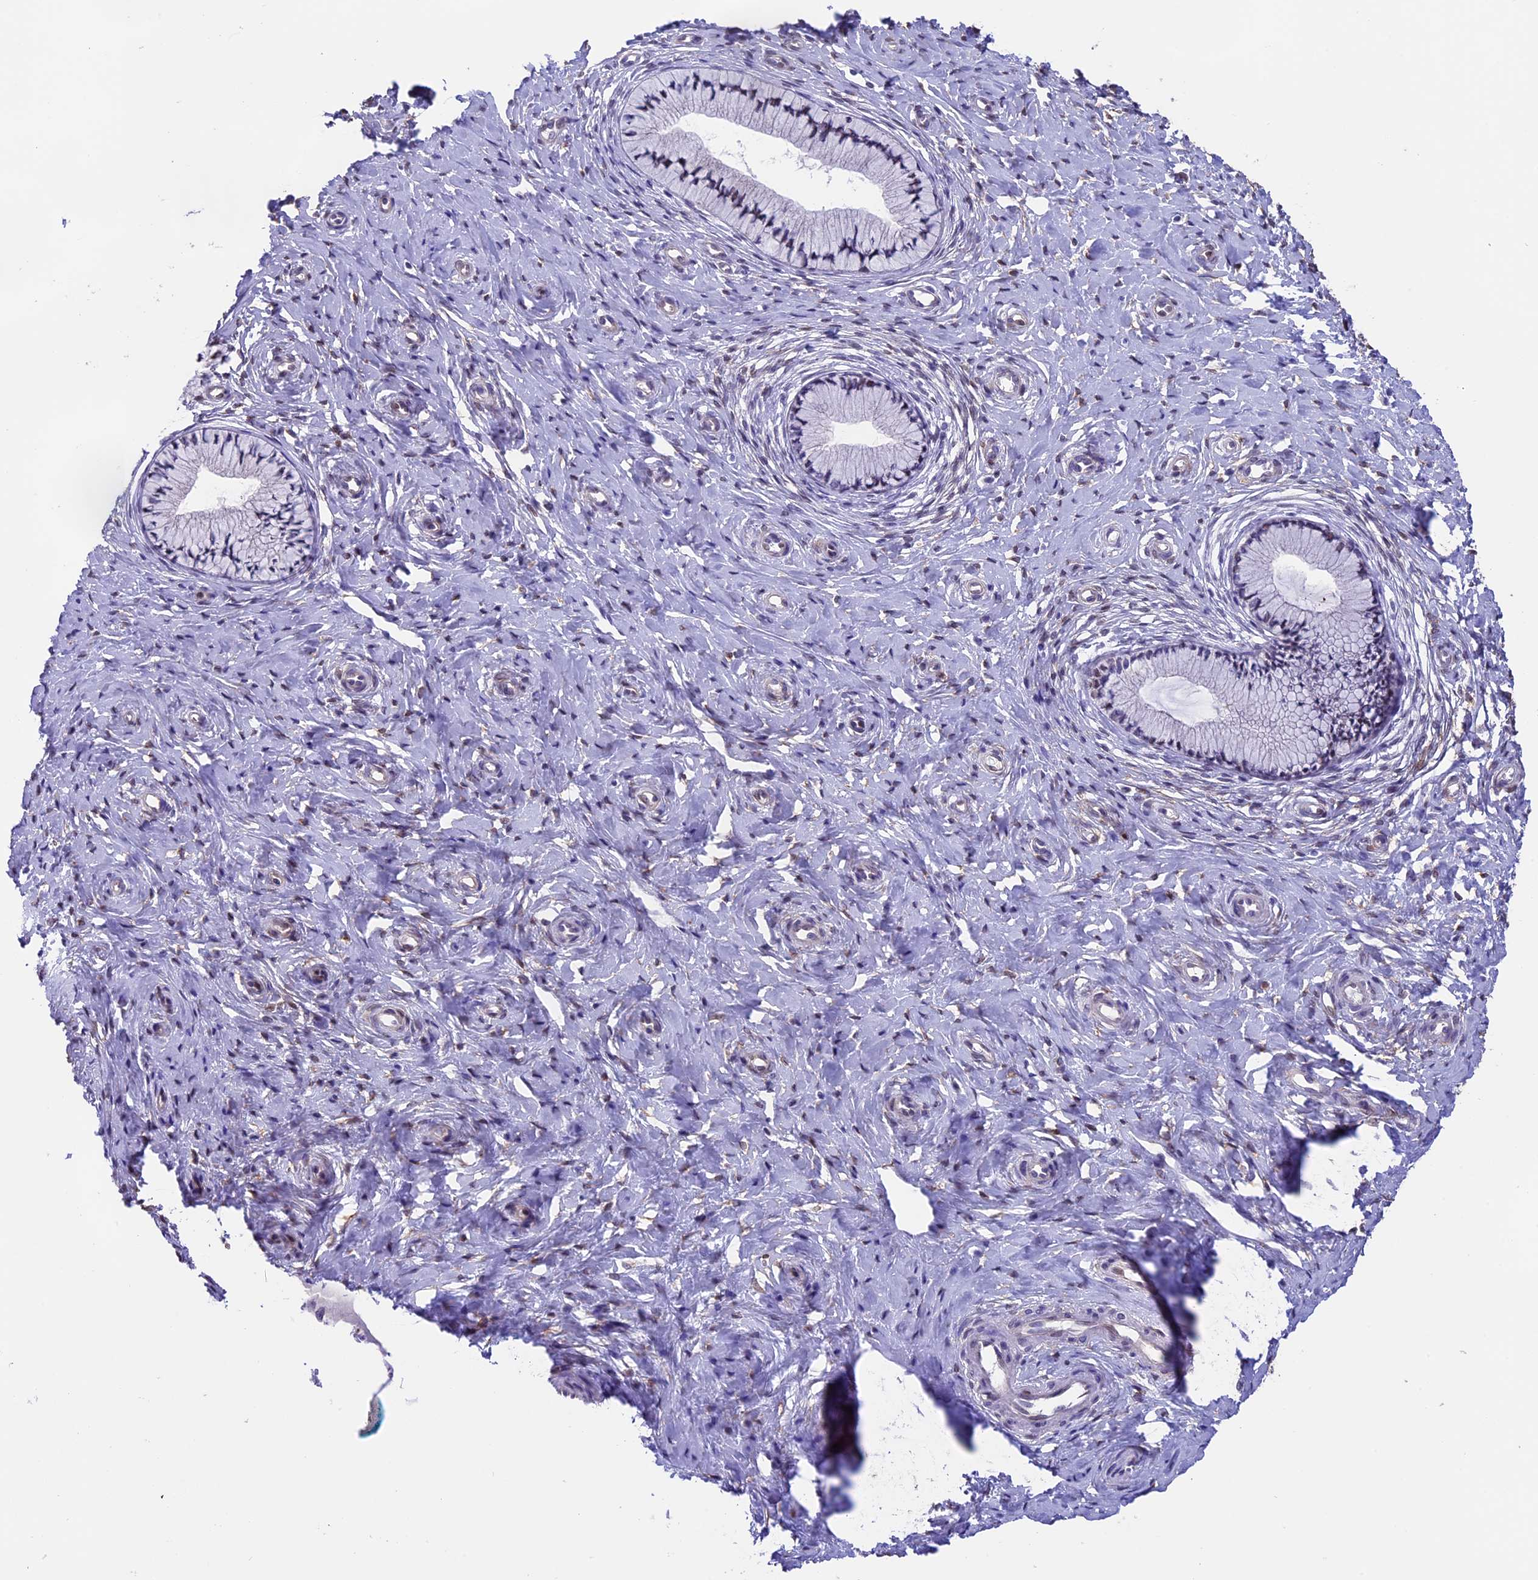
{"staining": {"intensity": "moderate", "quantity": "<25%", "location": "cytoplasmic/membranous"}, "tissue": "cervix", "cell_type": "Glandular cells", "image_type": "normal", "snomed": [{"axis": "morphology", "description": "Normal tissue, NOS"}, {"axis": "topography", "description": "Cervix"}], "caption": "Cervix stained with DAB (3,3'-diaminobenzidine) immunohistochemistry displays low levels of moderate cytoplasmic/membranous staining in approximately <25% of glandular cells.", "gene": "TMEM171", "patient": {"sex": "female", "age": 36}}